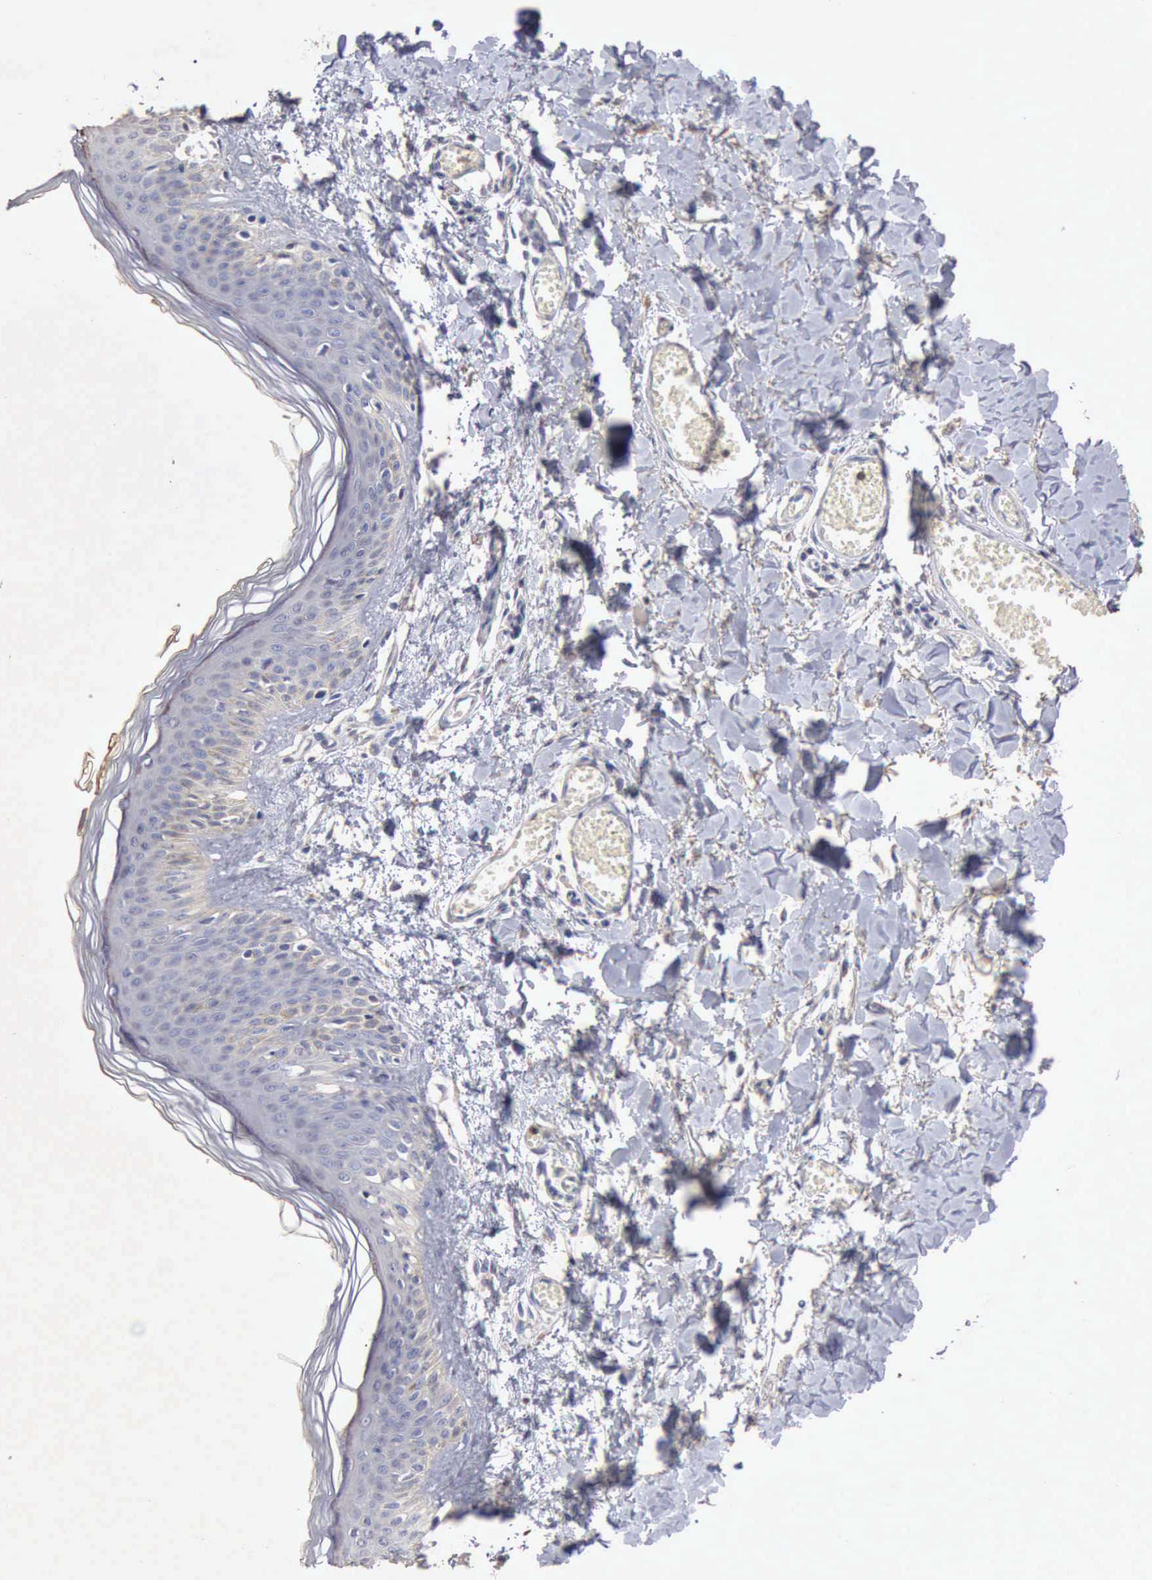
{"staining": {"intensity": "negative", "quantity": "none", "location": "none"}, "tissue": "skin", "cell_type": "Fibroblasts", "image_type": "normal", "snomed": [{"axis": "morphology", "description": "Normal tissue, NOS"}, {"axis": "morphology", "description": "Sarcoma, NOS"}, {"axis": "topography", "description": "Skin"}, {"axis": "topography", "description": "Soft tissue"}], "caption": "Normal skin was stained to show a protein in brown. There is no significant positivity in fibroblasts. The staining was performed using DAB (3,3'-diaminobenzidine) to visualize the protein expression in brown, while the nuclei were stained in blue with hematoxylin (Magnification: 20x).", "gene": "KRT6B", "patient": {"sex": "female", "age": 51}}